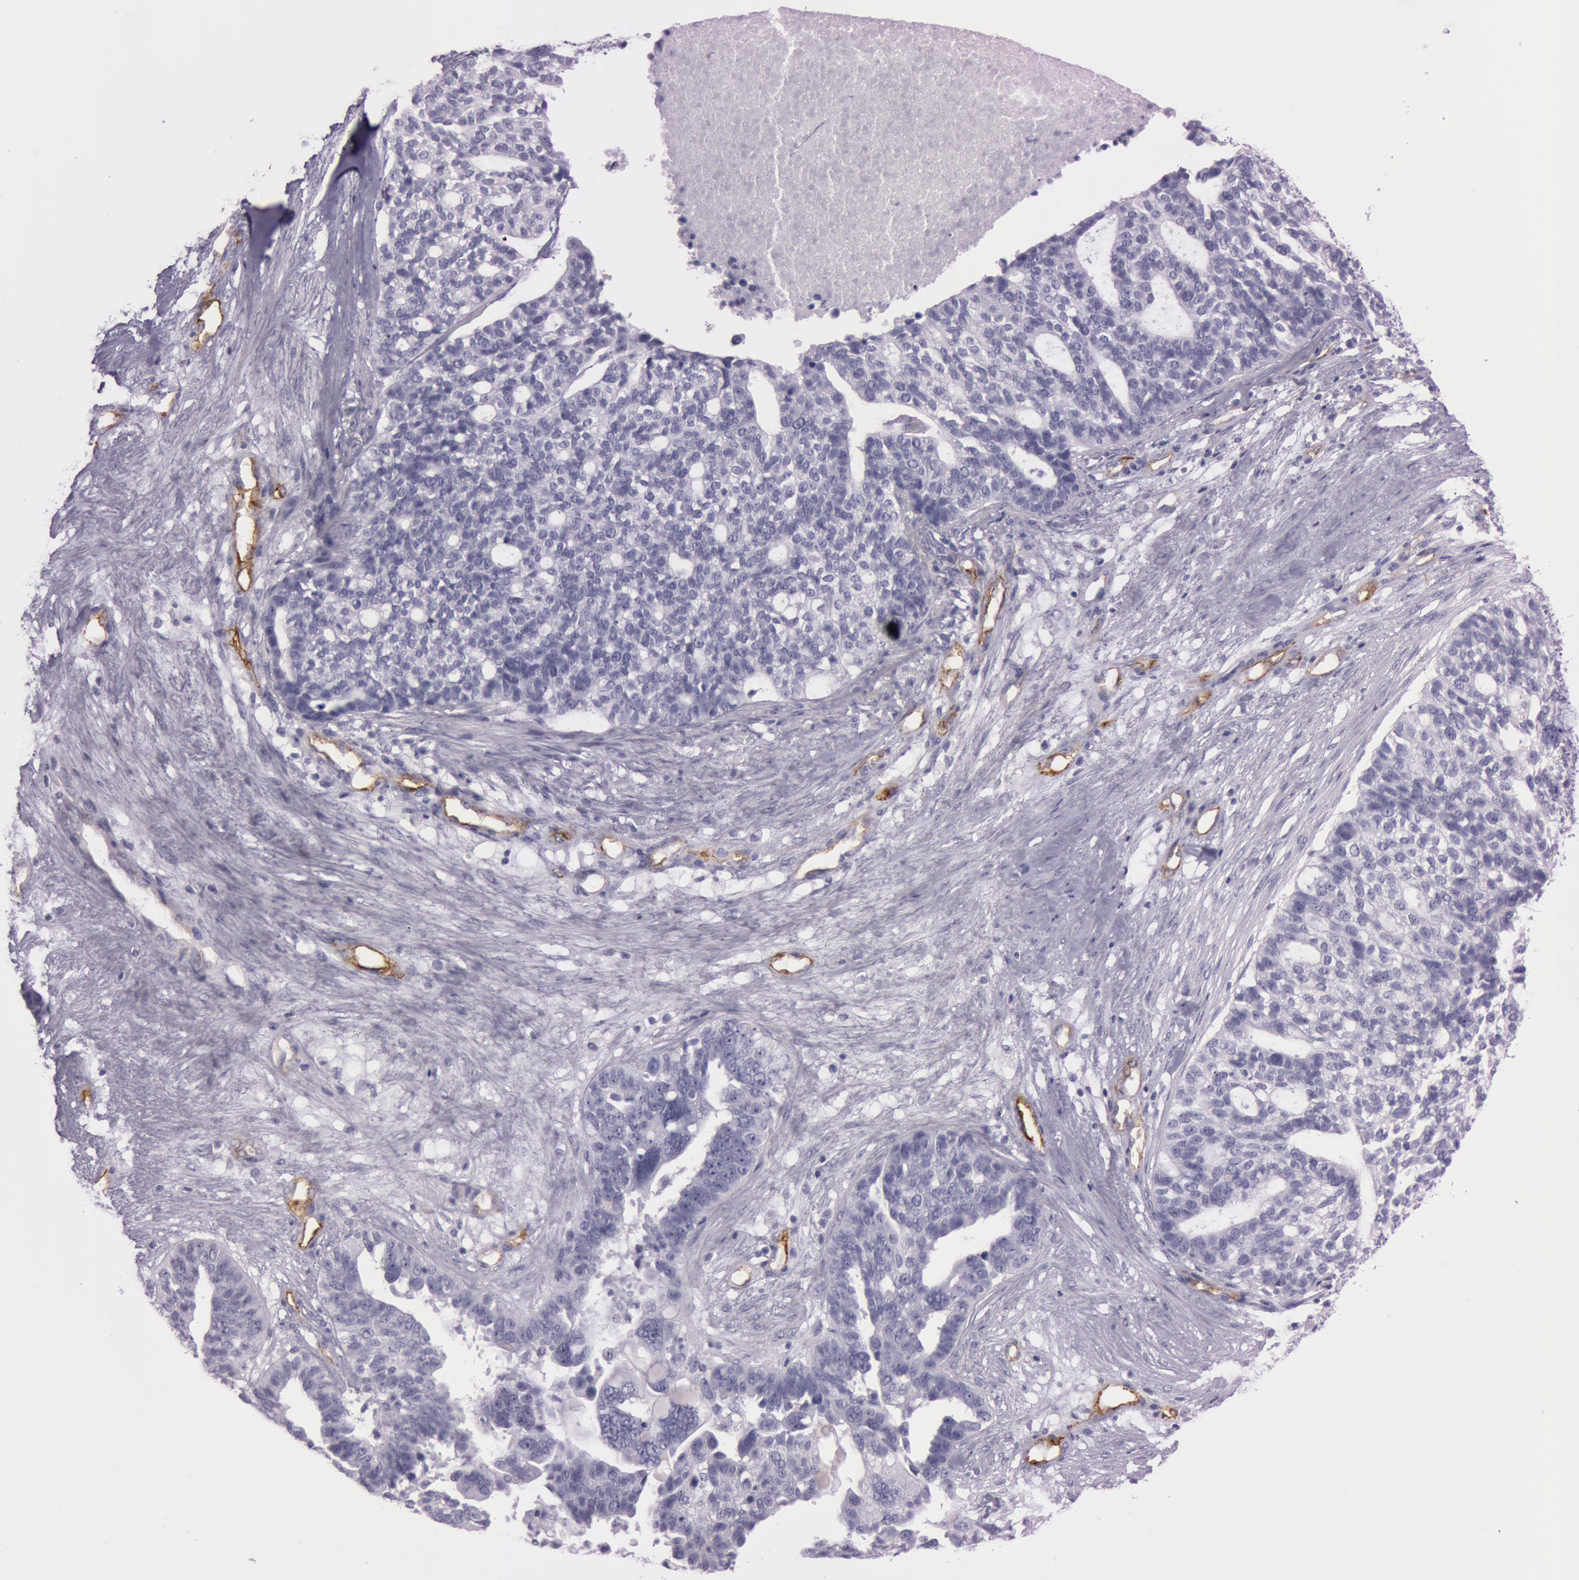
{"staining": {"intensity": "negative", "quantity": "none", "location": "none"}, "tissue": "ovarian cancer", "cell_type": "Tumor cells", "image_type": "cancer", "snomed": [{"axis": "morphology", "description": "Cystadenocarcinoma, serous, NOS"}, {"axis": "topography", "description": "Ovary"}], "caption": "An image of human ovarian cancer is negative for staining in tumor cells.", "gene": "FOLH1", "patient": {"sex": "female", "age": 59}}